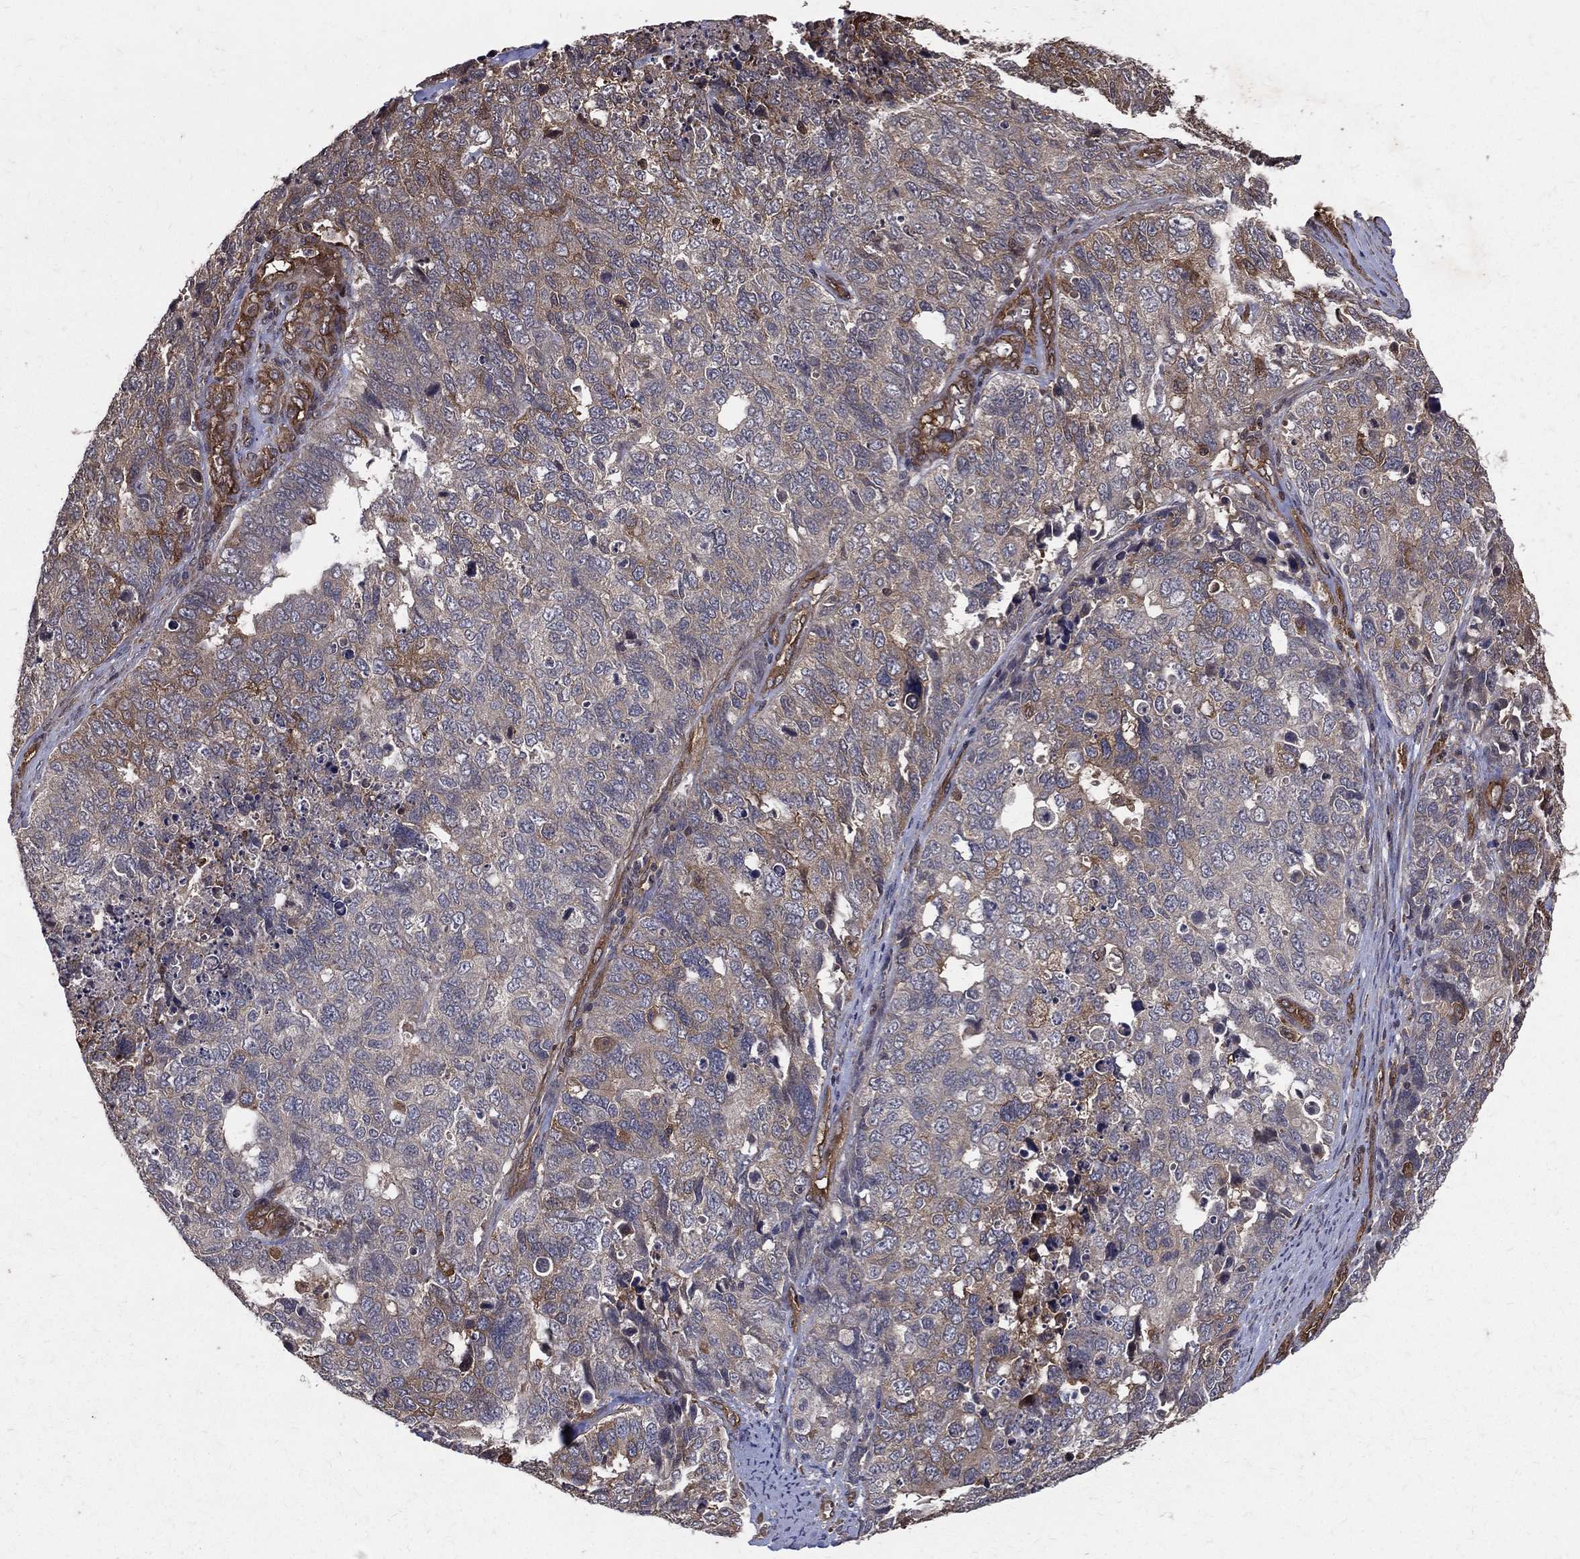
{"staining": {"intensity": "weak", "quantity": "<25%", "location": "cytoplasmic/membranous"}, "tissue": "cervical cancer", "cell_type": "Tumor cells", "image_type": "cancer", "snomed": [{"axis": "morphology", "description": "Squamous cell carcinoma, NOS"}, {"axis": "topography", "description": "Cervix"}], "caption": "Immunohistochemistry of cervical cancer (squamous cell carcinoma) displays no positivity in tumor cells.", "gene": "DPYSL2", "patient": {"sex": "female", "age": 63}}